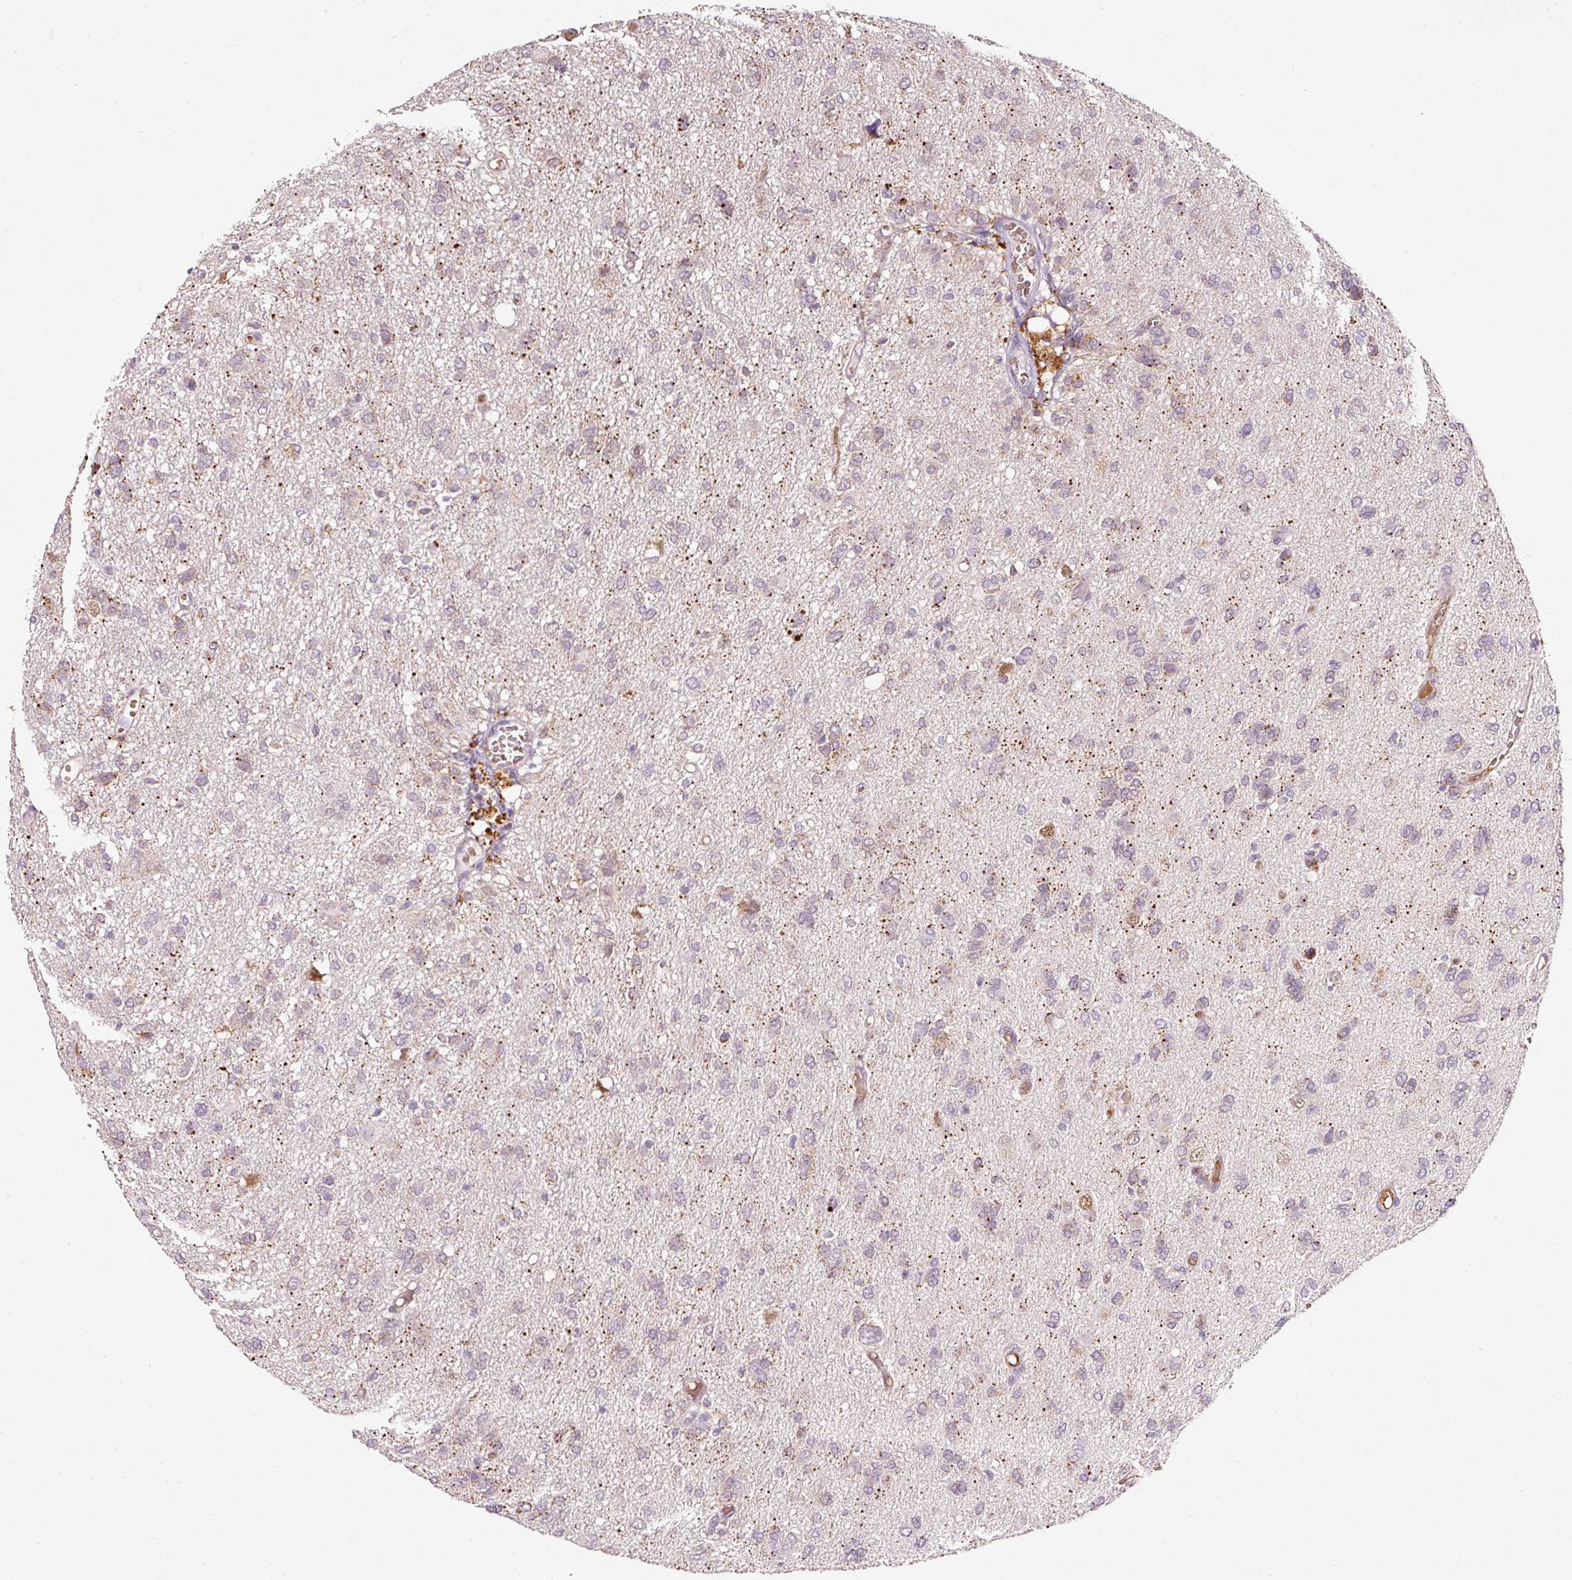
{"staining": {"intensity": "weak", "quantity": "<25%", "location": "cytoplasmic/membranous,nuclear"}, "tissue": "glioma", "cell_type": "Tumor cells", "image_type": "cancer", "snomed": [{"axis": "morphology", "description": "Glioma, malignant, High grade"}, {"axis": "topography", "description": "Brain"}], "caption": "Tumor cells are negative for protein expression in human high-grade glioma (malignant).", "gene": "ZNF460", "patient": {"sex": "female", "age": 59}}